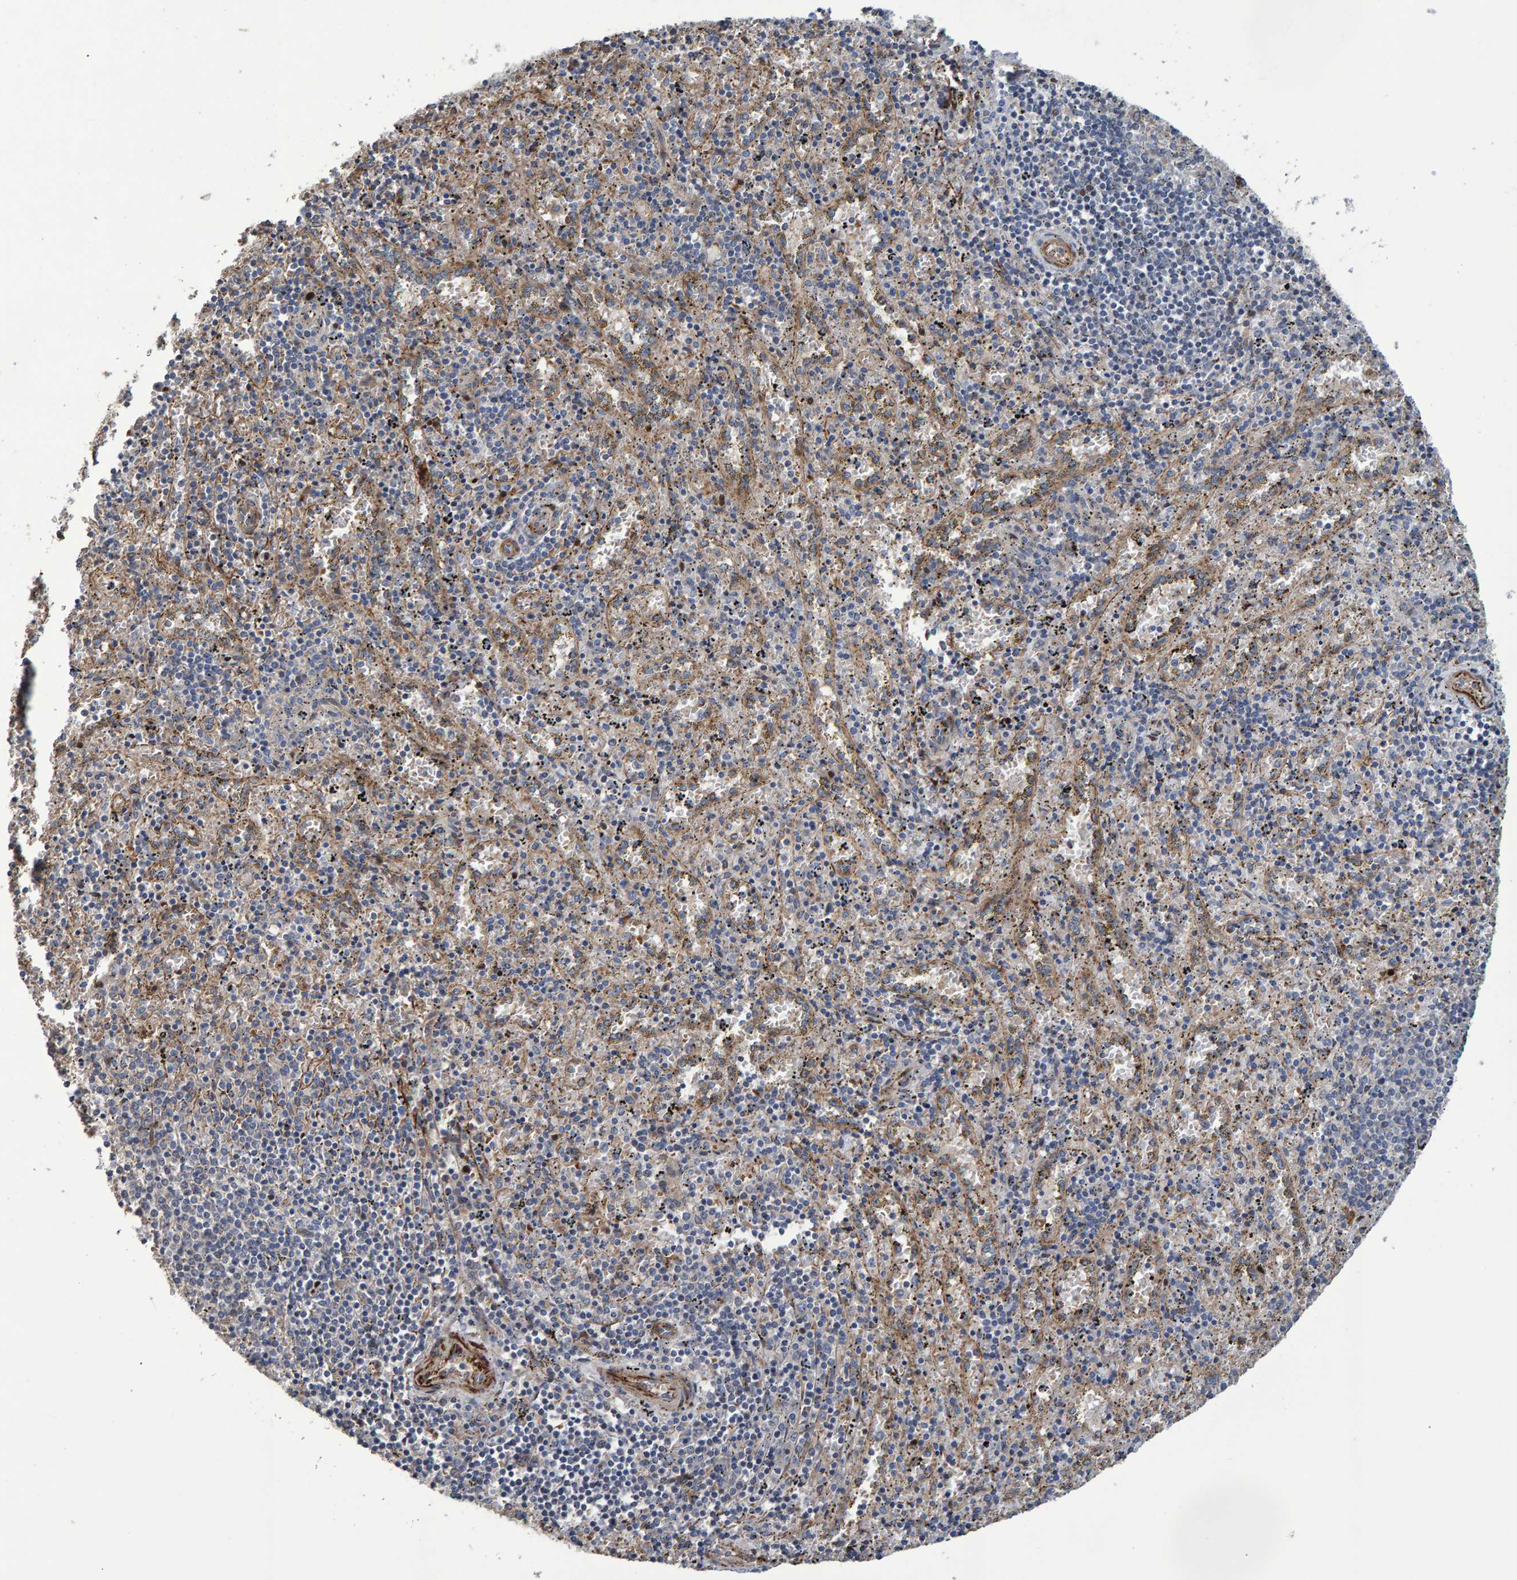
{"staining": {"intensity": "weak", "quantity": "<25%", "location": "cytoplasmic/membranous"}, "tissue": "spleen", "cell_type": "Cells in red pulp", "image_type": "normal", "snomed": [{"axis": "morphology", "description": "Normal tissue, NOS"}, {"axis": "topography", "description": "Spleen"}], "caption": "Immunohistochemistry (IHC) of normal human spleen shows no expression in cells in red pulp. (DAB immunohistochemistry with hematoxylin counter stain).", "gene": "SLIT2", "patient": {"sex": "male", "age": 11}}